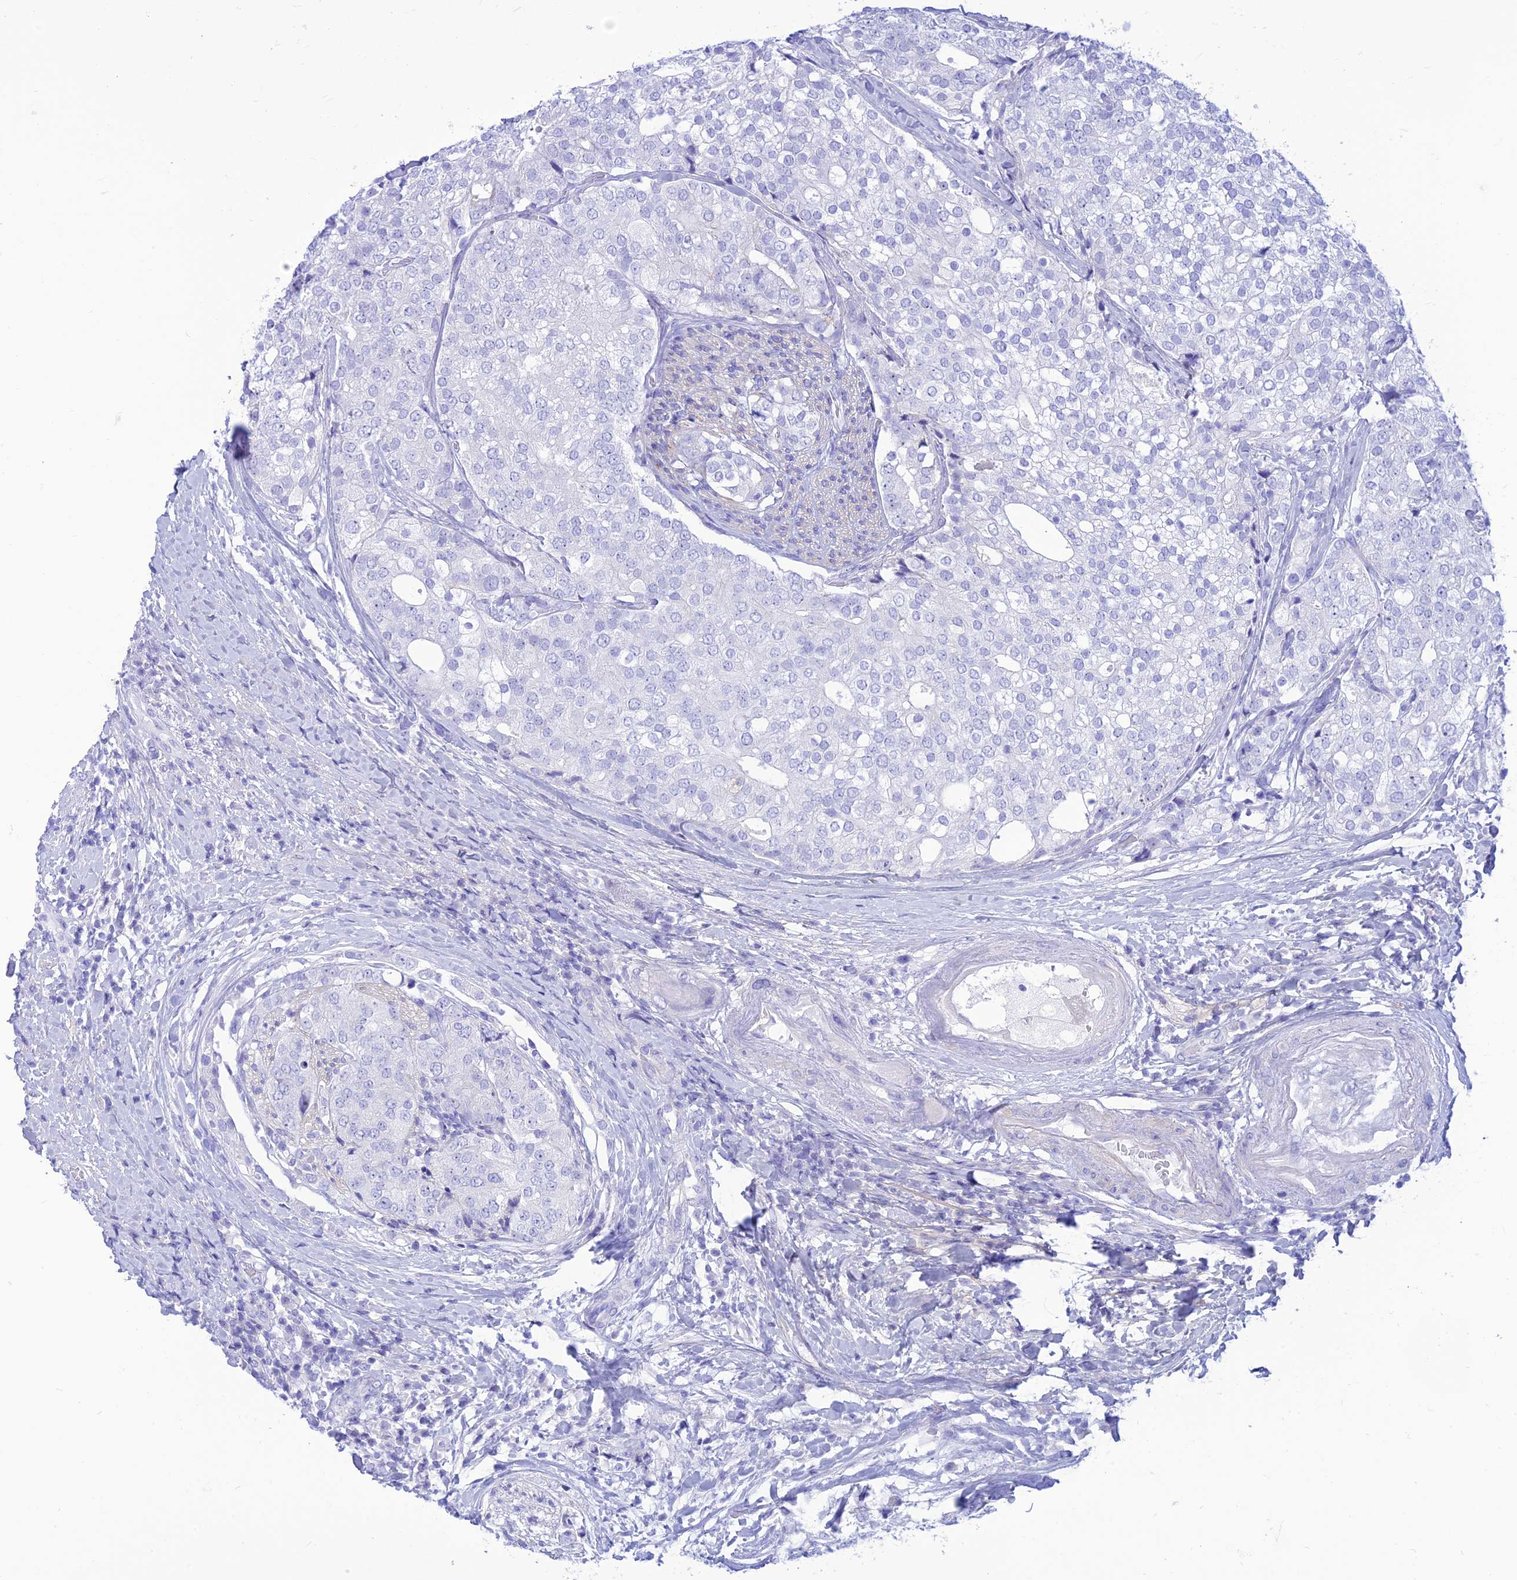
{"staining": {"intensity": "negative", "quantity": "none", "location": "none"}, "tissue": "prostate cancer", "cell_type": "Tumor cells", "image_type": "cancer", "snomed": [{"axis": "morphology", "description": "Adenocarcinoma, High grade"}, {"axis": "topography", "description": "Prostate"}], "caption": "IHC photomicrograph of neoplastic tissue: prostate cancer stained with DAB reveals no significant protein expression in tumor cells. (DAB (3,3'-diaminobenzidine) immunohistochemistry with hematoxylin counter stain).", "gene": "PRNP", "patient": {"sex": "male", "age": 49}}